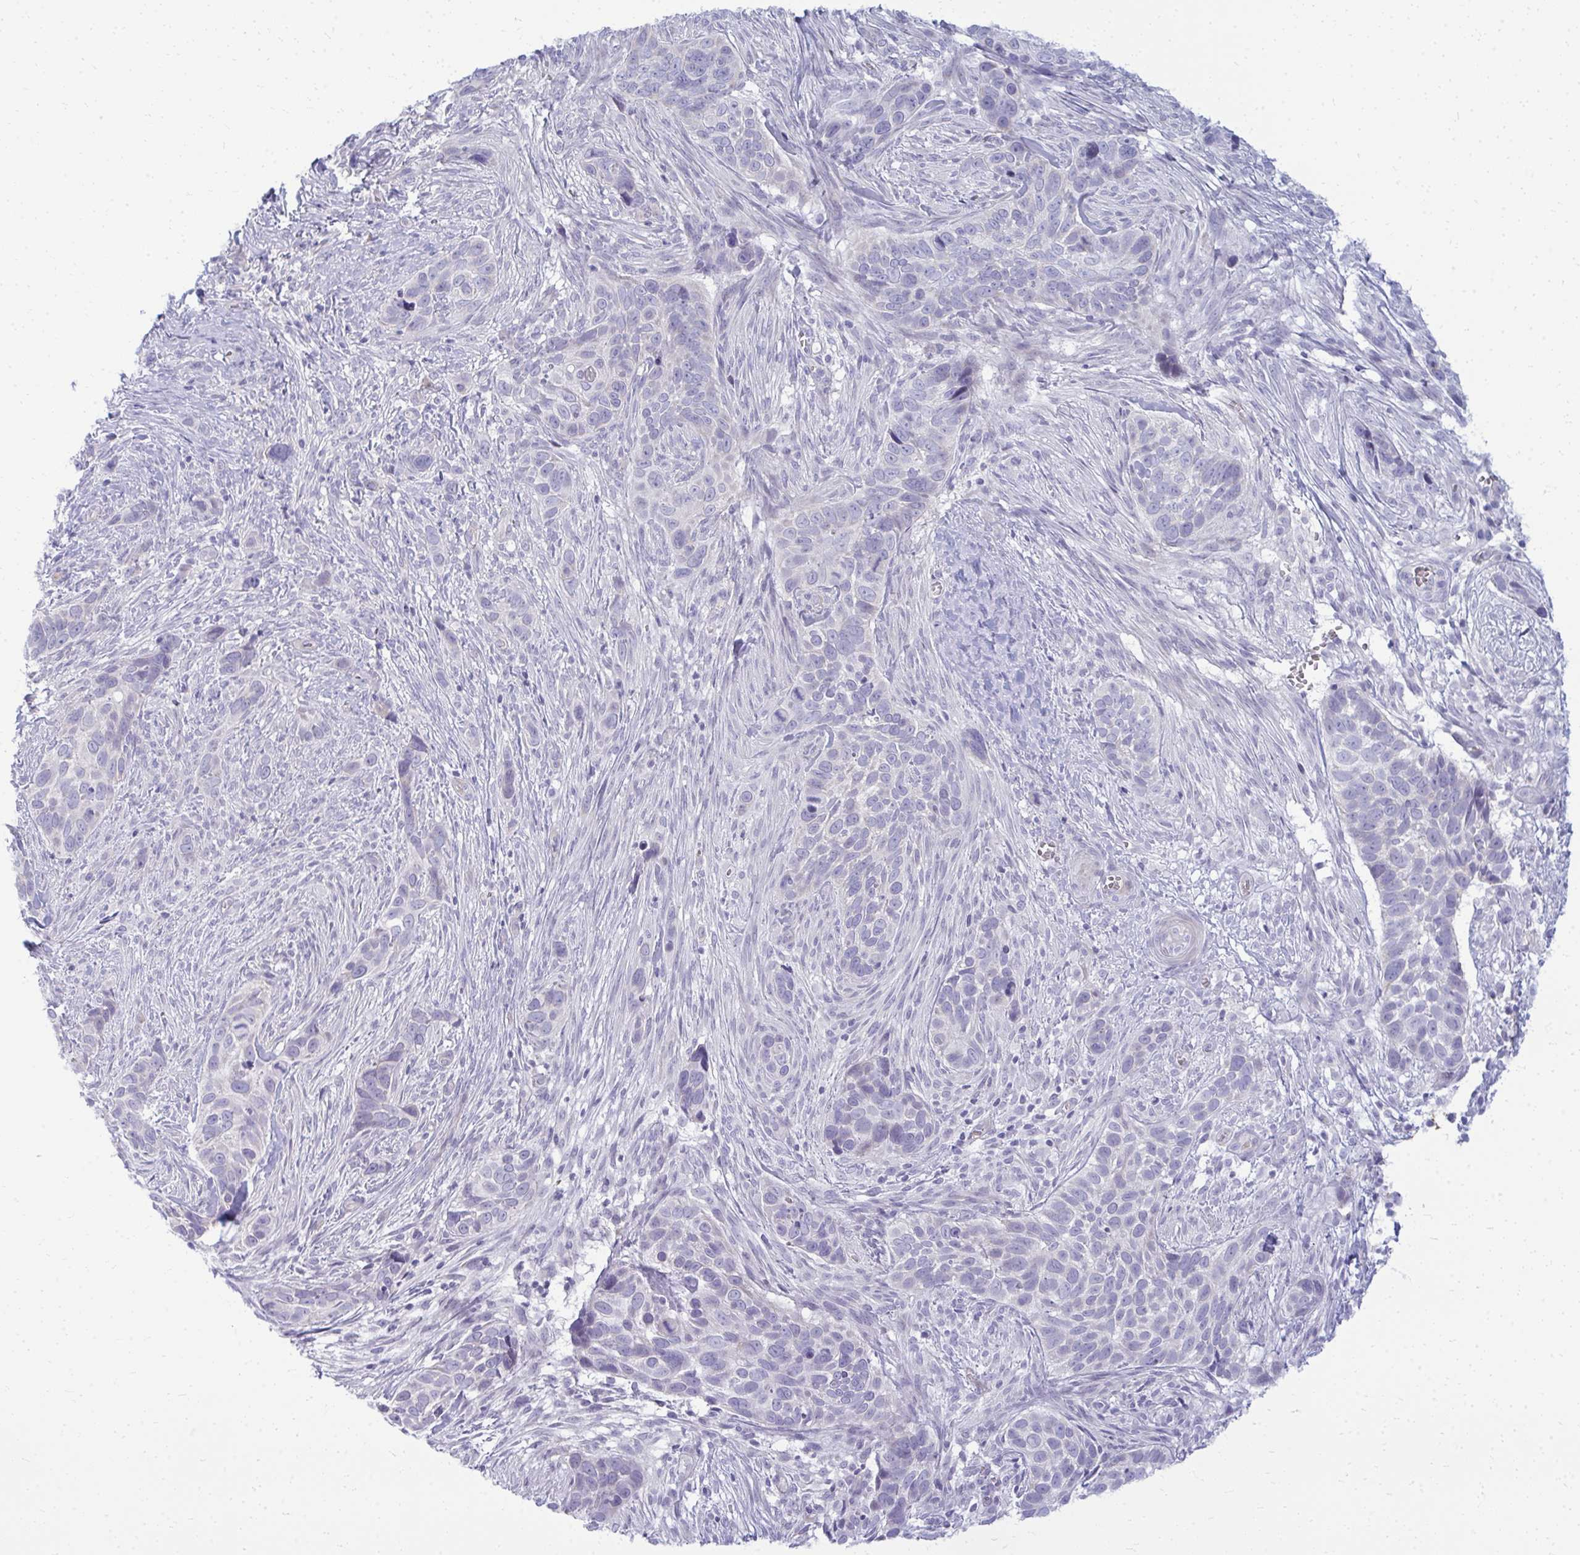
{"staining": {"intensity": "negative", "quantity": "none", "location": "none"}, "tissue": "skin cancer", "cell_type": "Tumor cells", "image_type": "cancer", "snomed": [{"axis": "morphology", "description": "Basal cell carcinoma"}, {"axis": "topography", "description": "Skin"}], "caption": "Skin cancer was stained to show a protein in brown. There is no significant positivity in tumor cells.", "gene": "TSPEAR", "patient": {"sex": "female", "age": 82}}